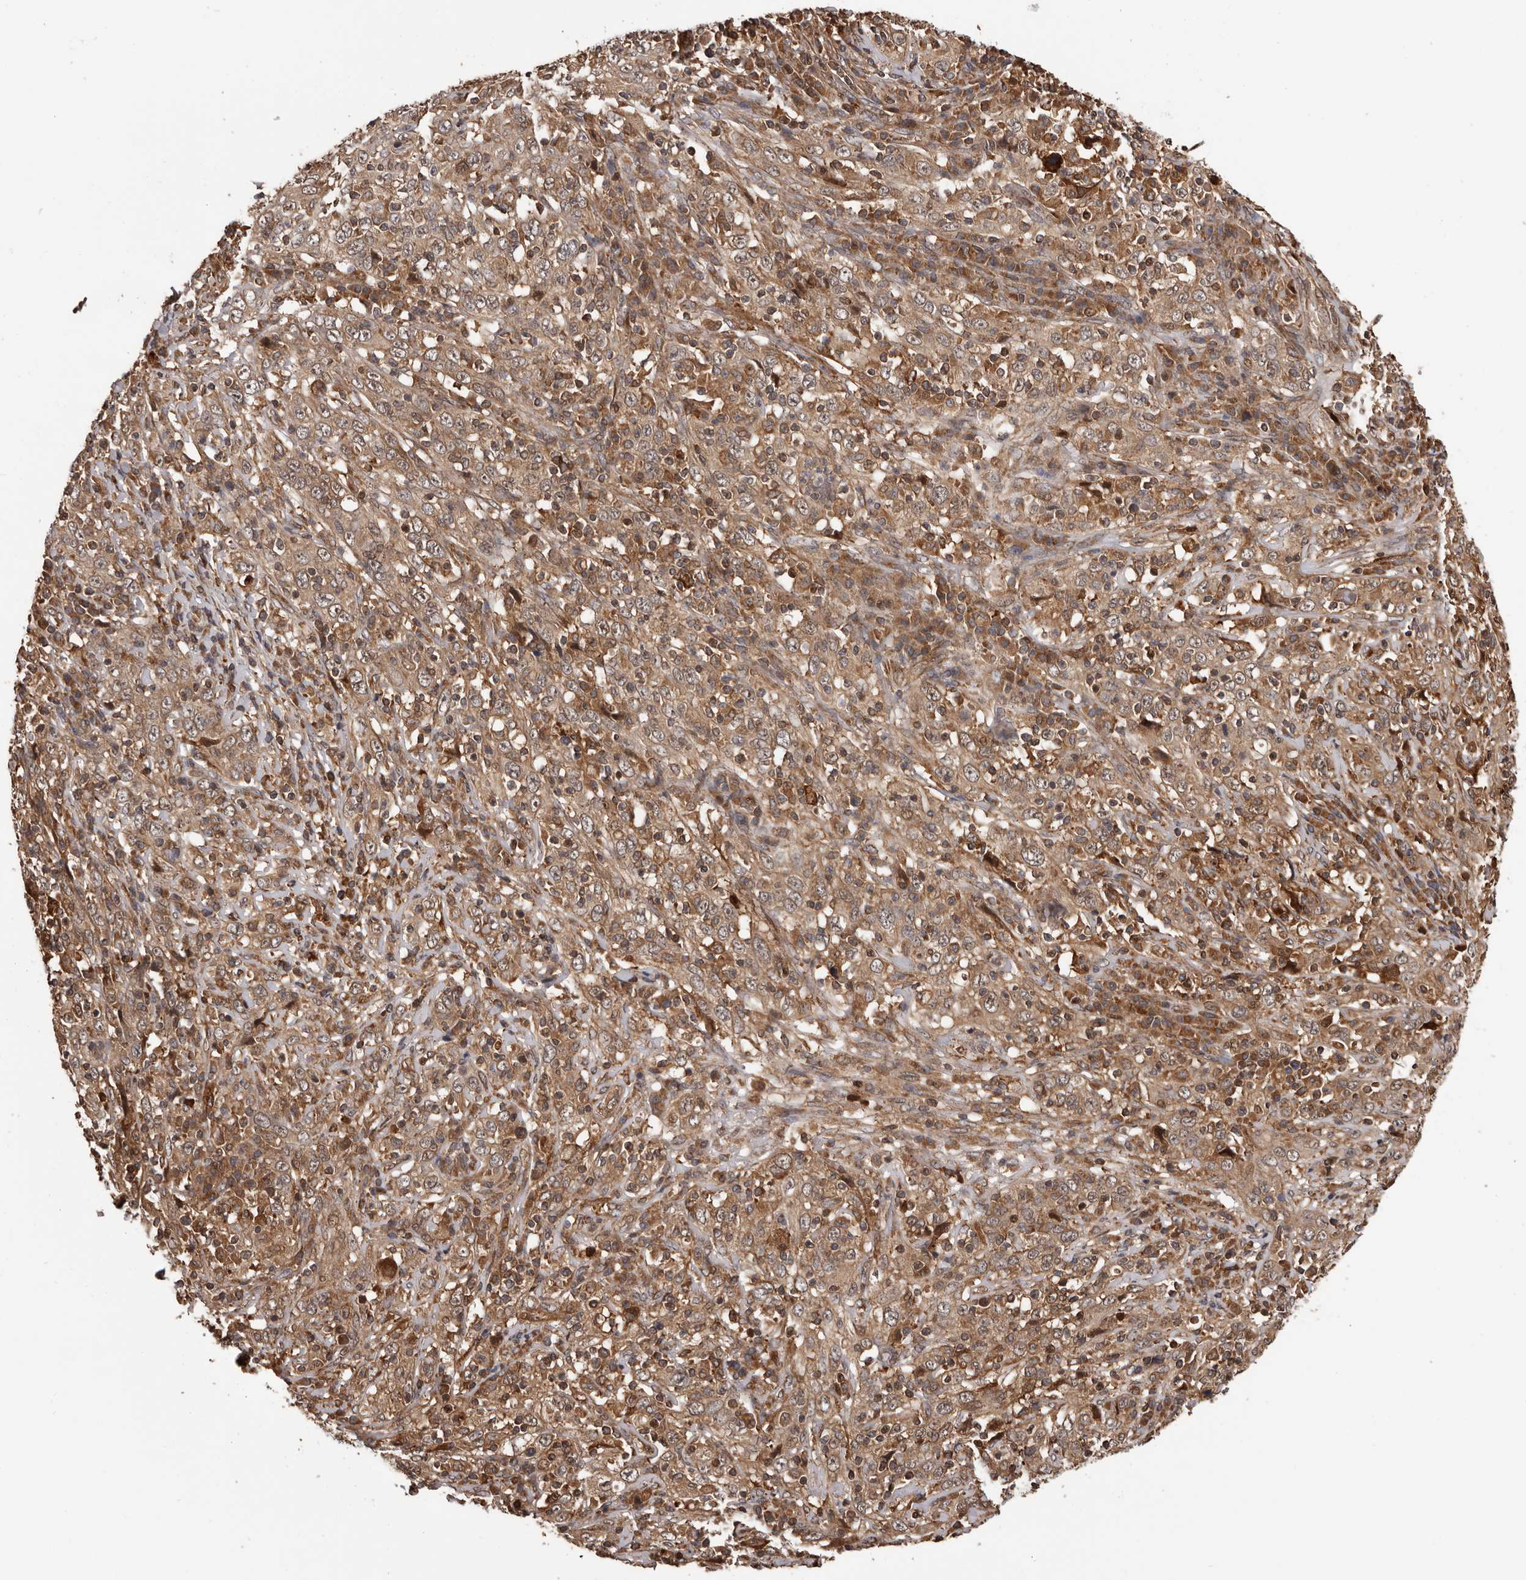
{"staining": {"intensity": "moderate", "quantity": ">75%", "location": "cytoplasmic/membranous"}, "tissue": "cervical cancer", "cell_type": "Tumor cells", "image_type": "cancer", "snomed": [{"axis": "morphology", "description": "Squamous cell carcinoma, NOS"}, {"axis": "topography", "description": "Cervix"}], "caption": "Immunohistochemistry of human cervical cancer (squamous cell carcinoma) reveals medium levels of moderate cytoplasmic/membranous expression in about >75% of tumor cells.", "gene": "ADAMTS2", "patient": {"sex": "female", "age": 46}}